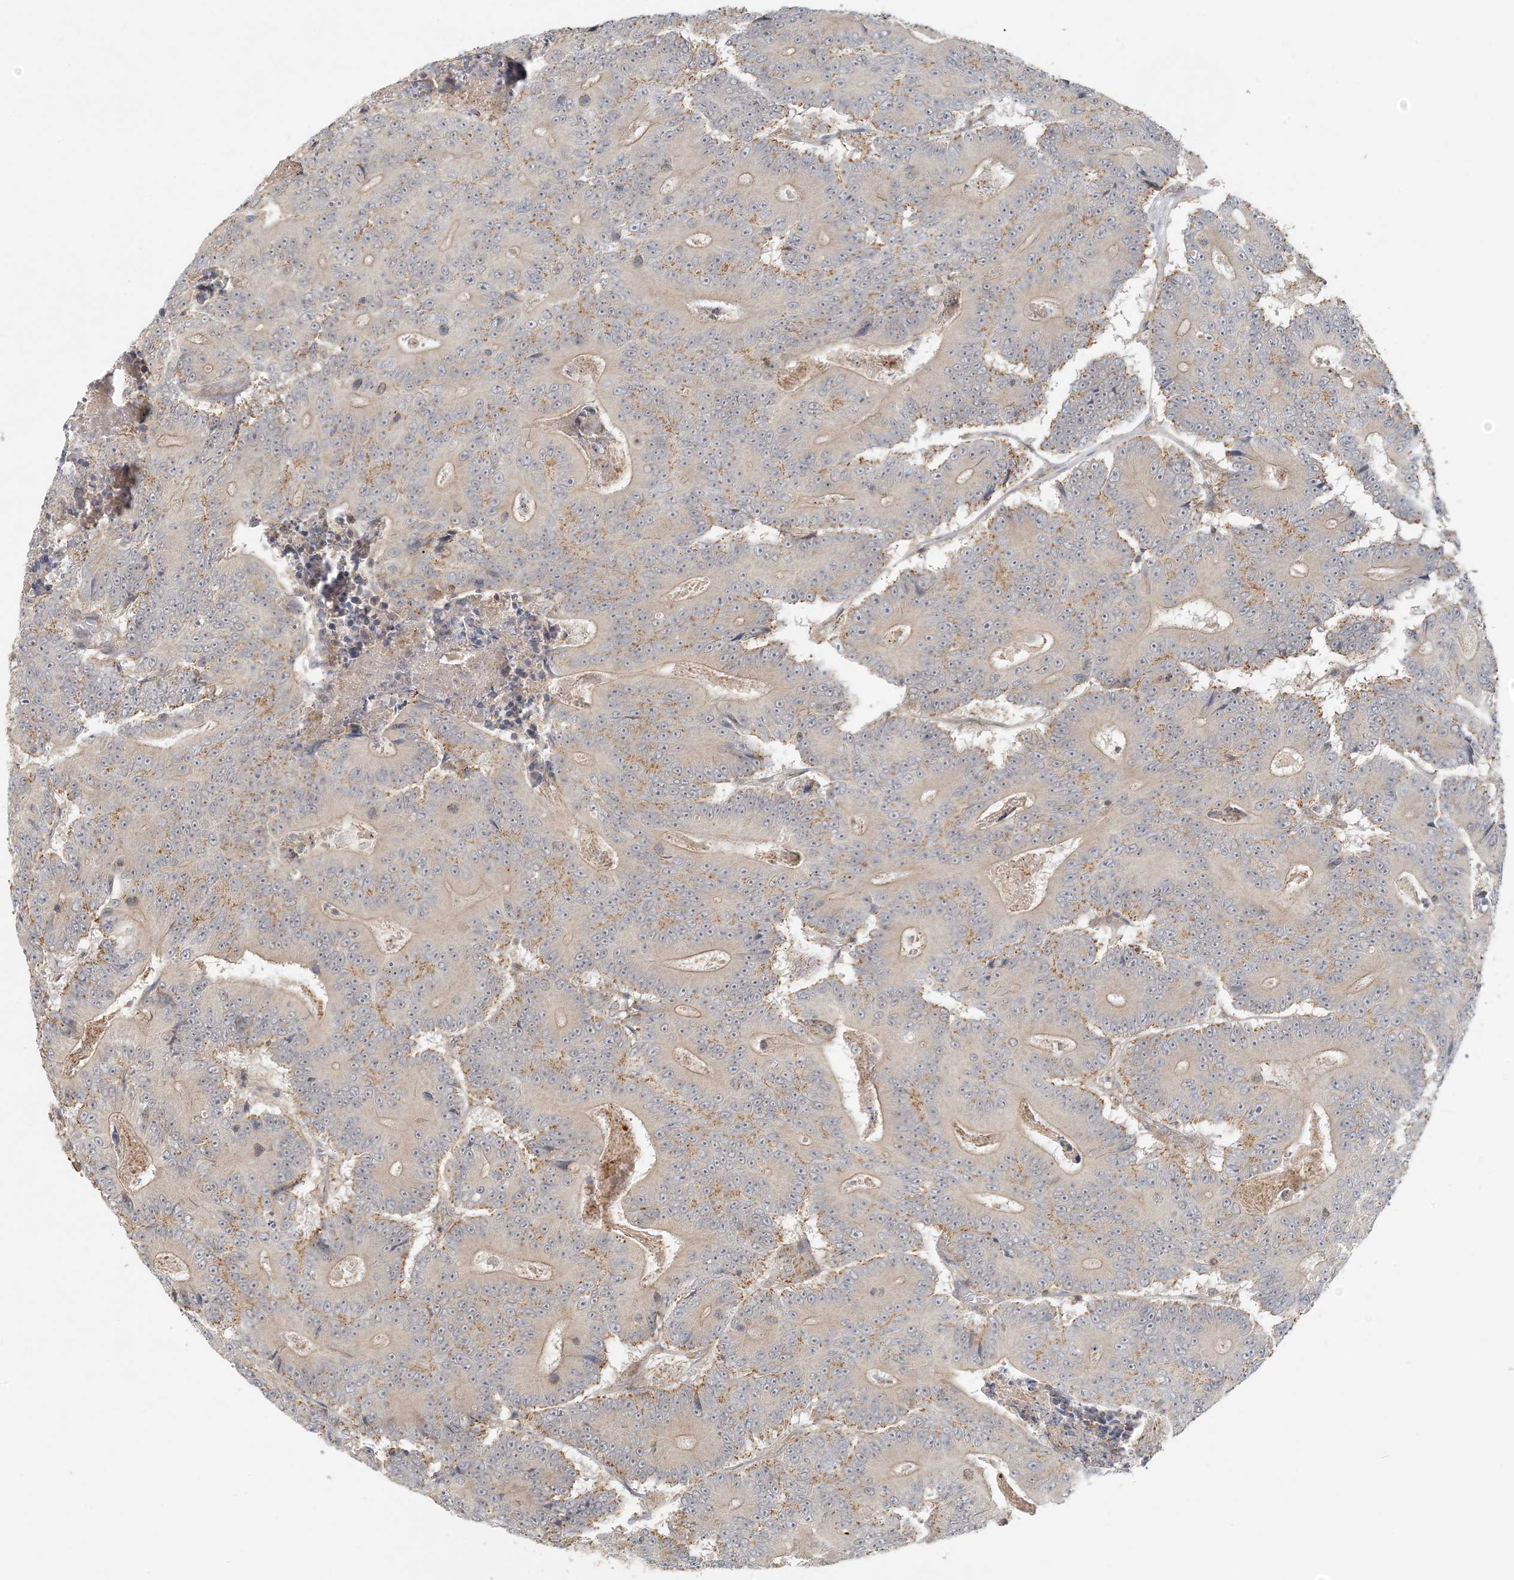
{"staining": {"intensity": "negative", "quantity": "none", "location": "none"}, "tissue": "colorectal cancer", "cell_type": "Tumor cells", "image_type": "cancer", "snomed": [{"axis": "morphology", "description": "Adenocarcinoma, NOS"}, {"axis": "topography", "description": "Colon"}], "caption": "Immunohistochemical staining of adenocarcinoma (colorectal) displays no significant staining in tumor cells. (Stains: DAB (3,3'-diaminobenzidine) immunohistochemistry with hematoxylin counter stain, Microscopy: brightfield microscopy at high magnification).", "gene": "OBI1", "patient": {"sex": "male", "age": 83}}